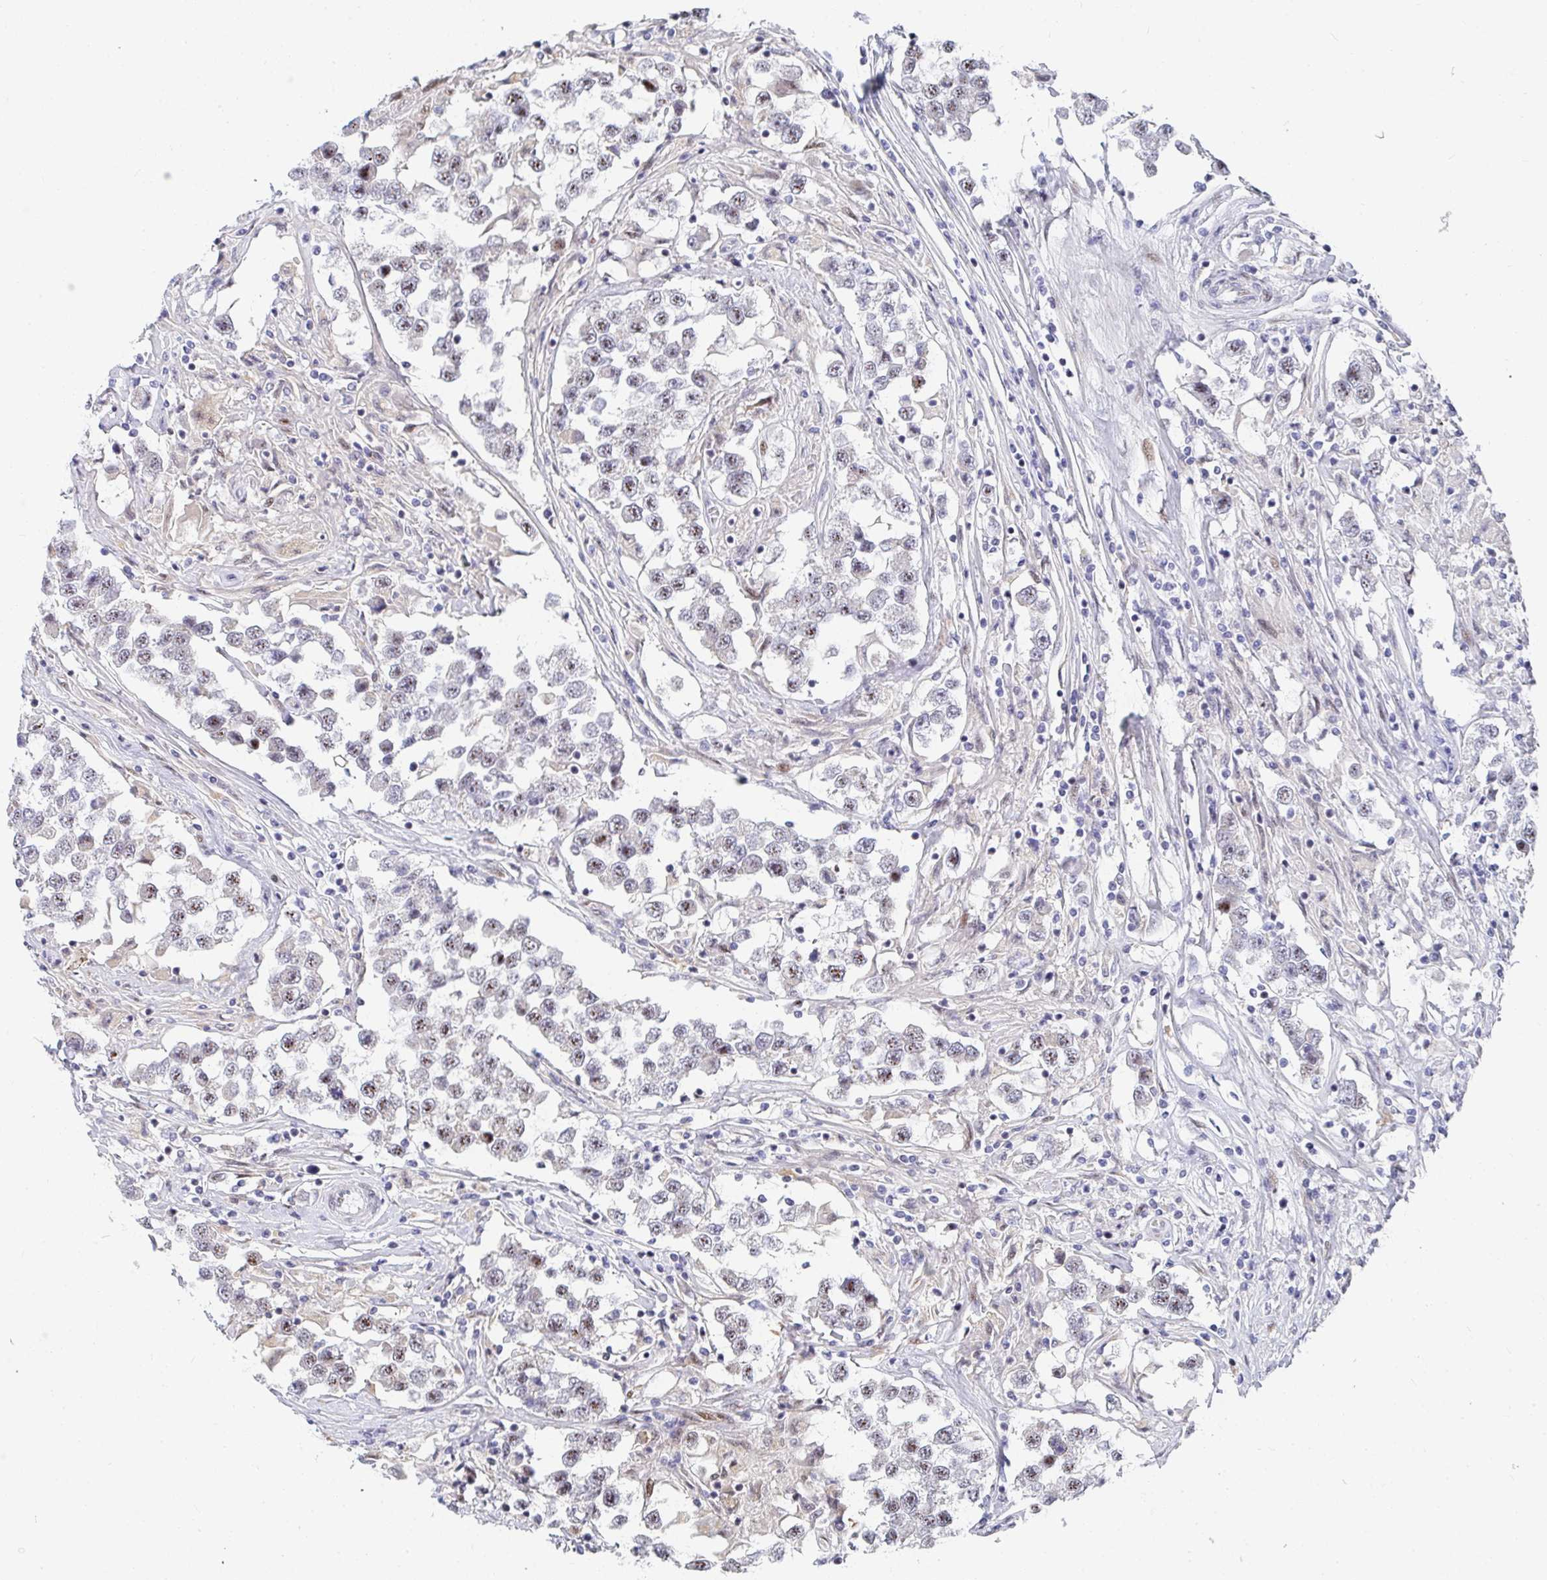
{"staining": {"intensity": "moderate", "quantity": "25%-75%", "location": "nuclear"}, "tissue": "testis cancer", "cell_type": "Tumor cells", "image_type": "cancer", "snomed": [{"axis": "morphology", "description": "Seminoma, NOS"}, {"axis": "topography", "description": "Testis"}], "caption": "Approximately 25%-75% of tumor cells in human testis seminoma exhibit moderate nuclear protein expression as visualized by brown immunohistochemical staining.", "gene": "ZIC3", "patient": {"sex": "male", "age": 46}}